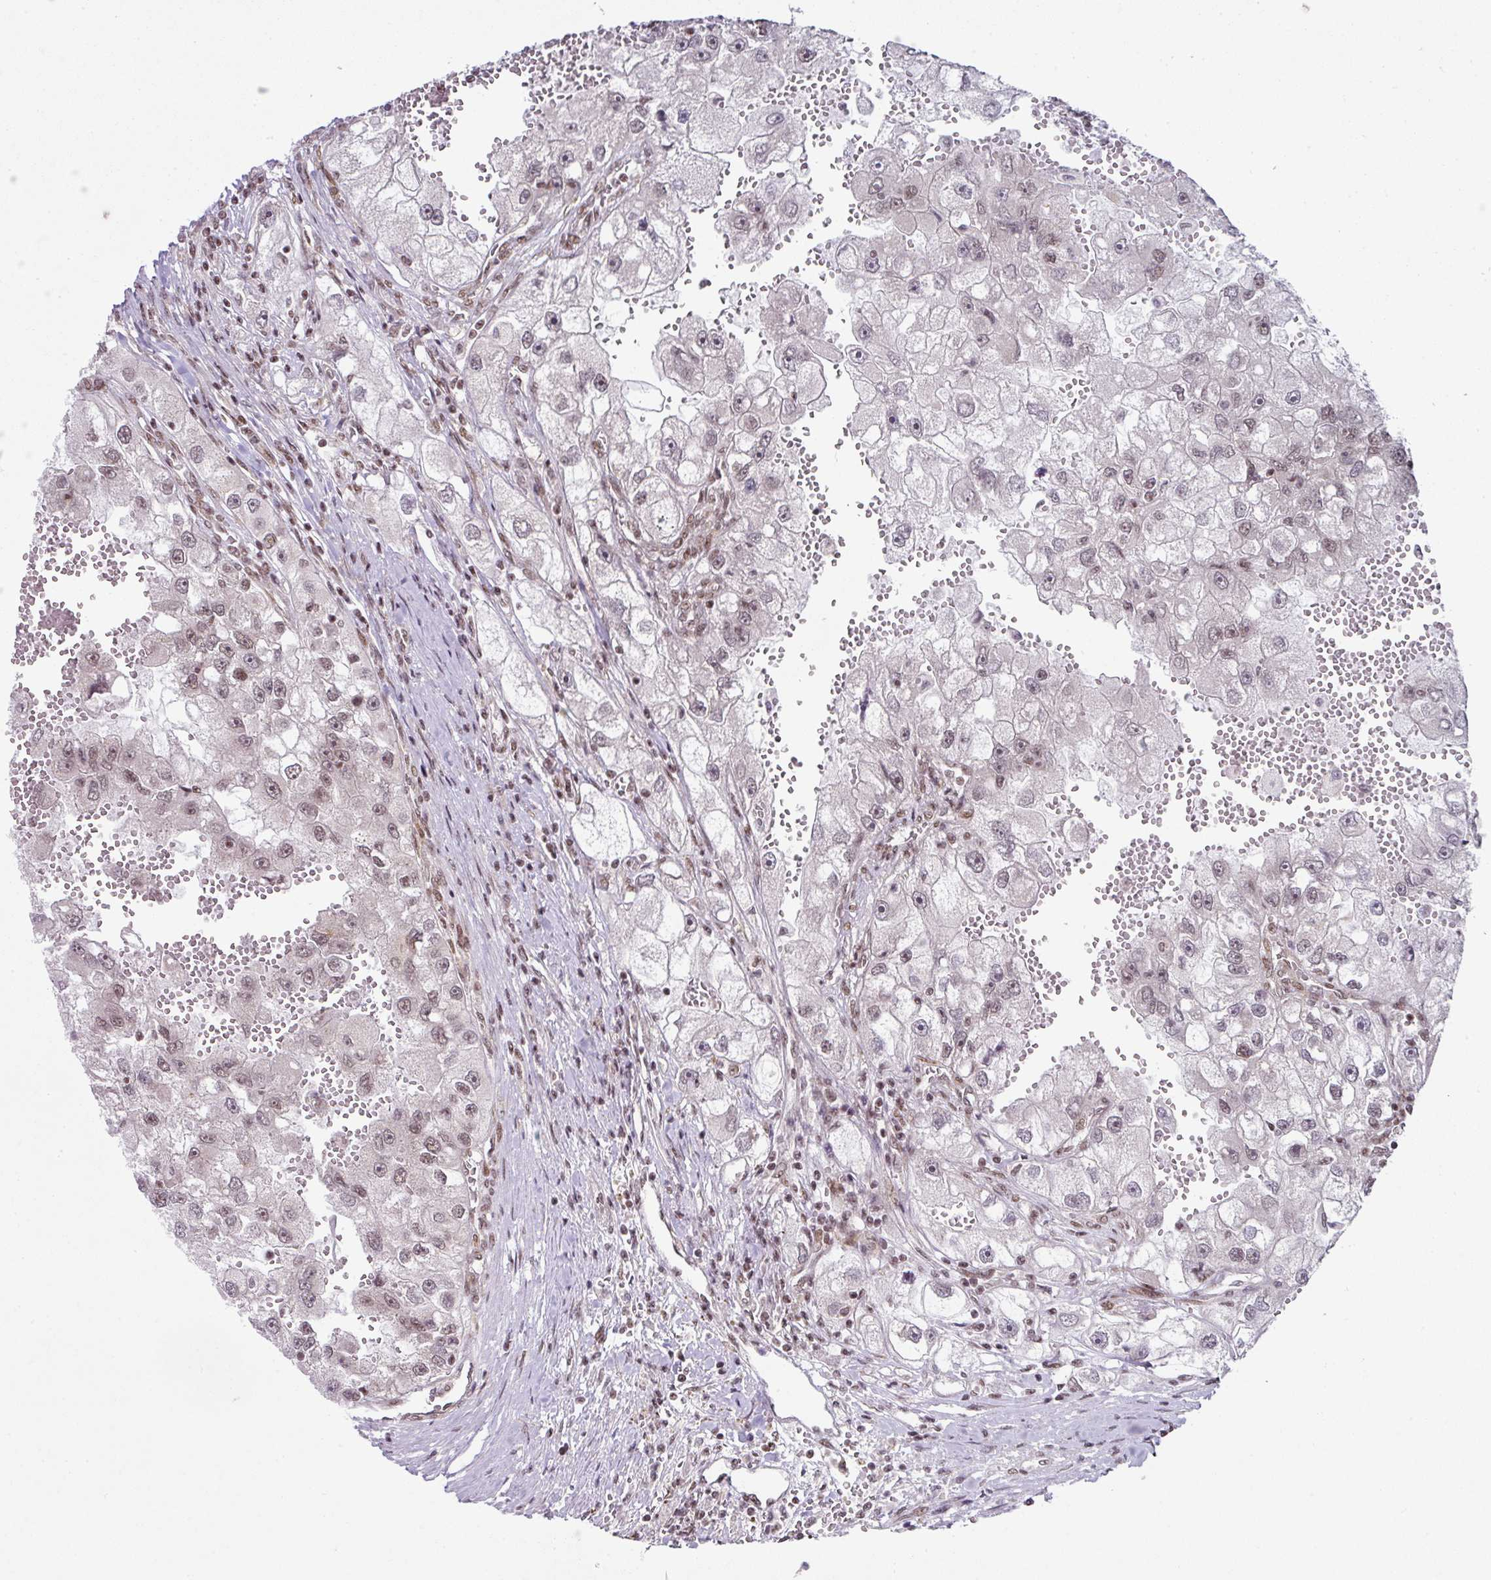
{"staining": {"intensity": "moderate", "quantity": "<25%", "location": "nuclear"}, "tissue": "renal cancer", "cell_type": "Tumor cells", "image_type": "cancer", "snomed": [{"axis": "morphology", "description": "Adenocarcinoma, NOS"}, {"axis": "topography", "description": "Kidney"}], "caption": "The photomicrograph exhibits a brown stain indicating the presence of a protein in the nuclear of tumor cells in renal adenocarcinoma. Nuclei are stained in blue.", "gene": "NFYA", "patient": {"sex": "male", "age": 63}}